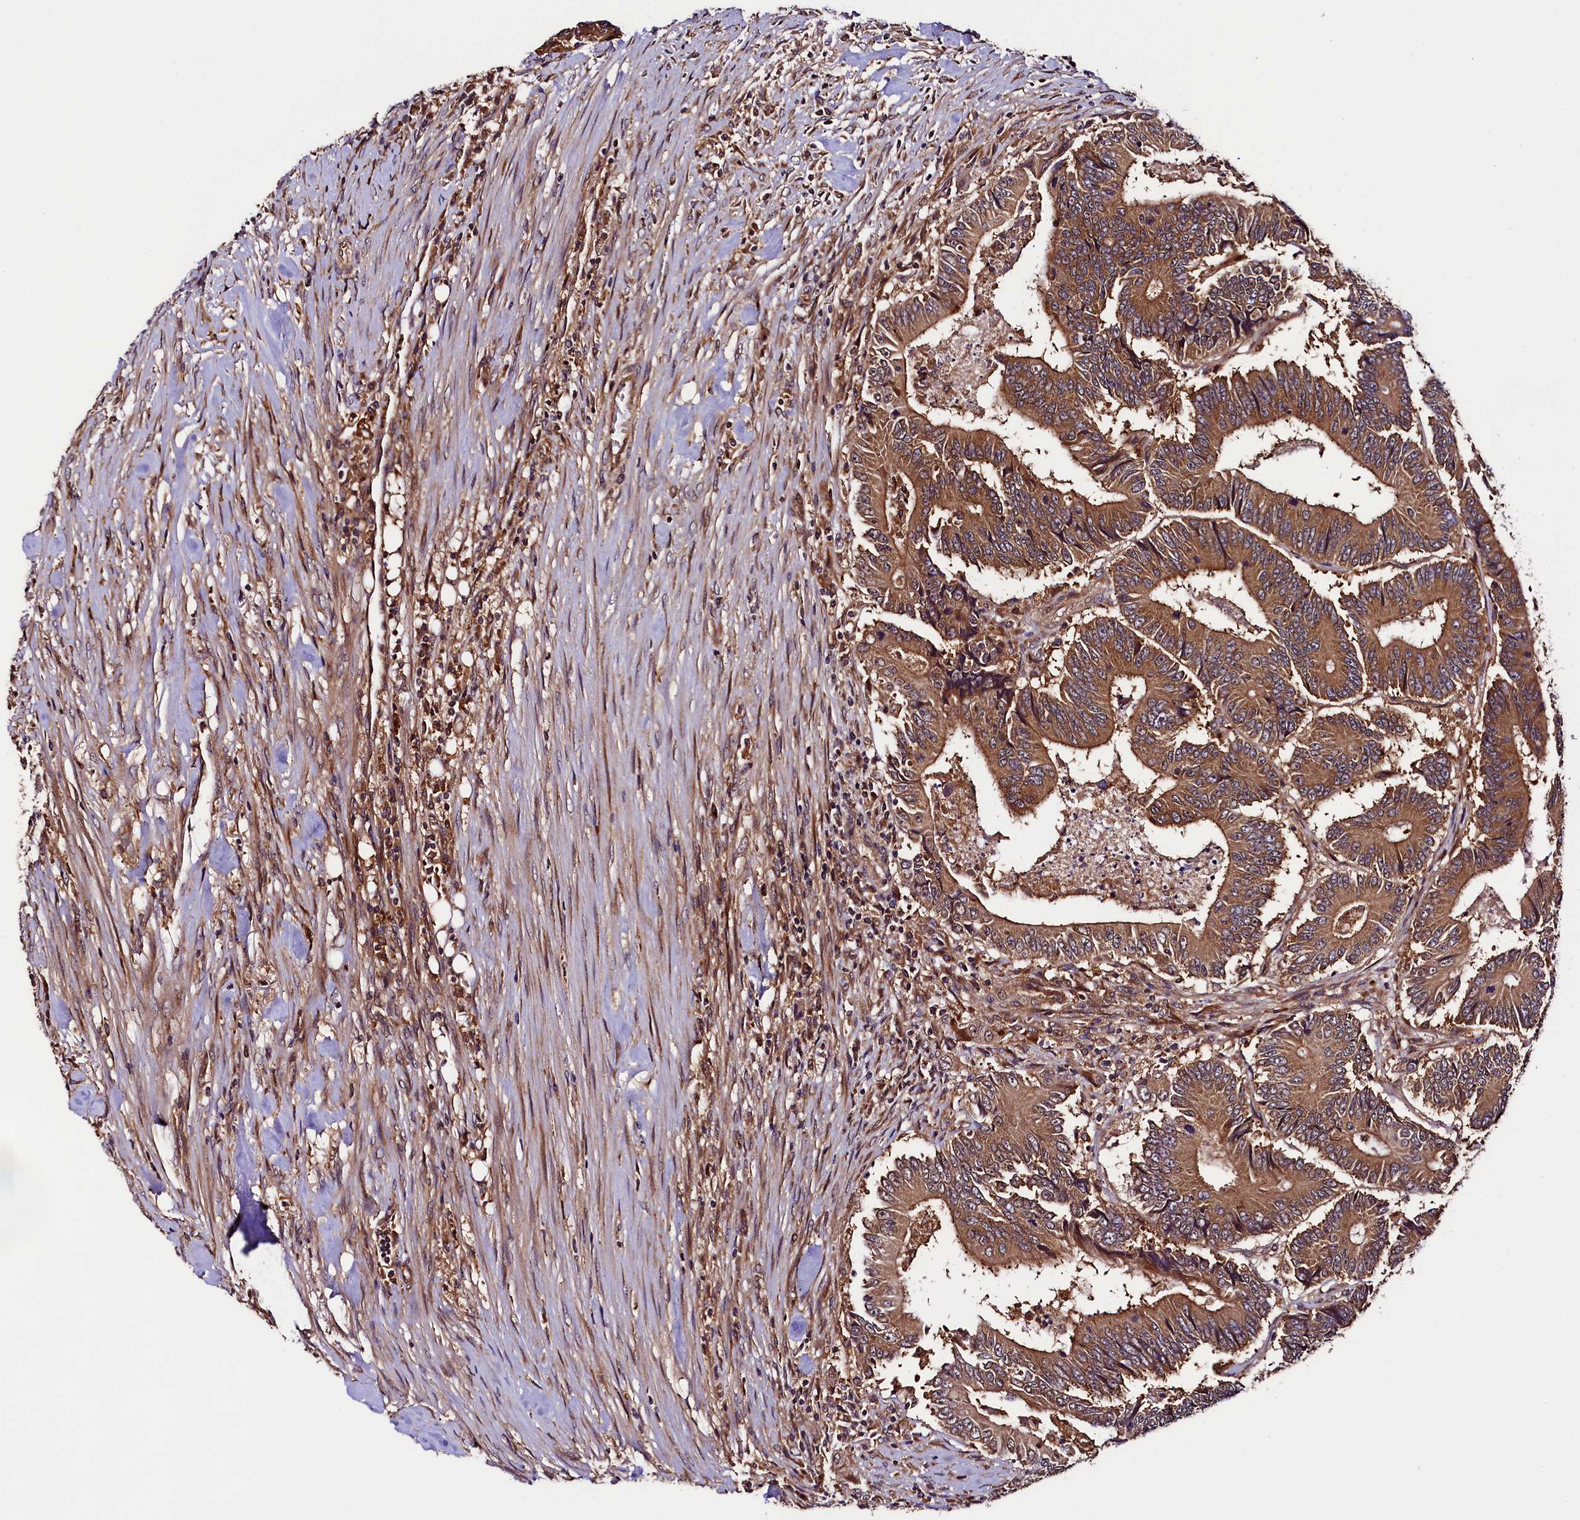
{"staining": {"intensity": "moderate", "quantity": ">75%", "location": "cytoplasmic/membranous"}, "tissue": "colorectal cancer", "cell_type": "Tumor cells", "image_type": "cancer", "snomed": [{"axis": "morphology", "description": "Adenocarcinoma, NOS"}, {"axis": "topography", "description": "Colon"}], "caption": "About >75% of tumor cells in colorectal cancer (adenocarcinoma) display moderate cytoplasmic/membranous protein positivity as visualized by brown immunohistochemical staining.", "gene": "VPS35", "patient": {"sex": "male", "age": 83}}